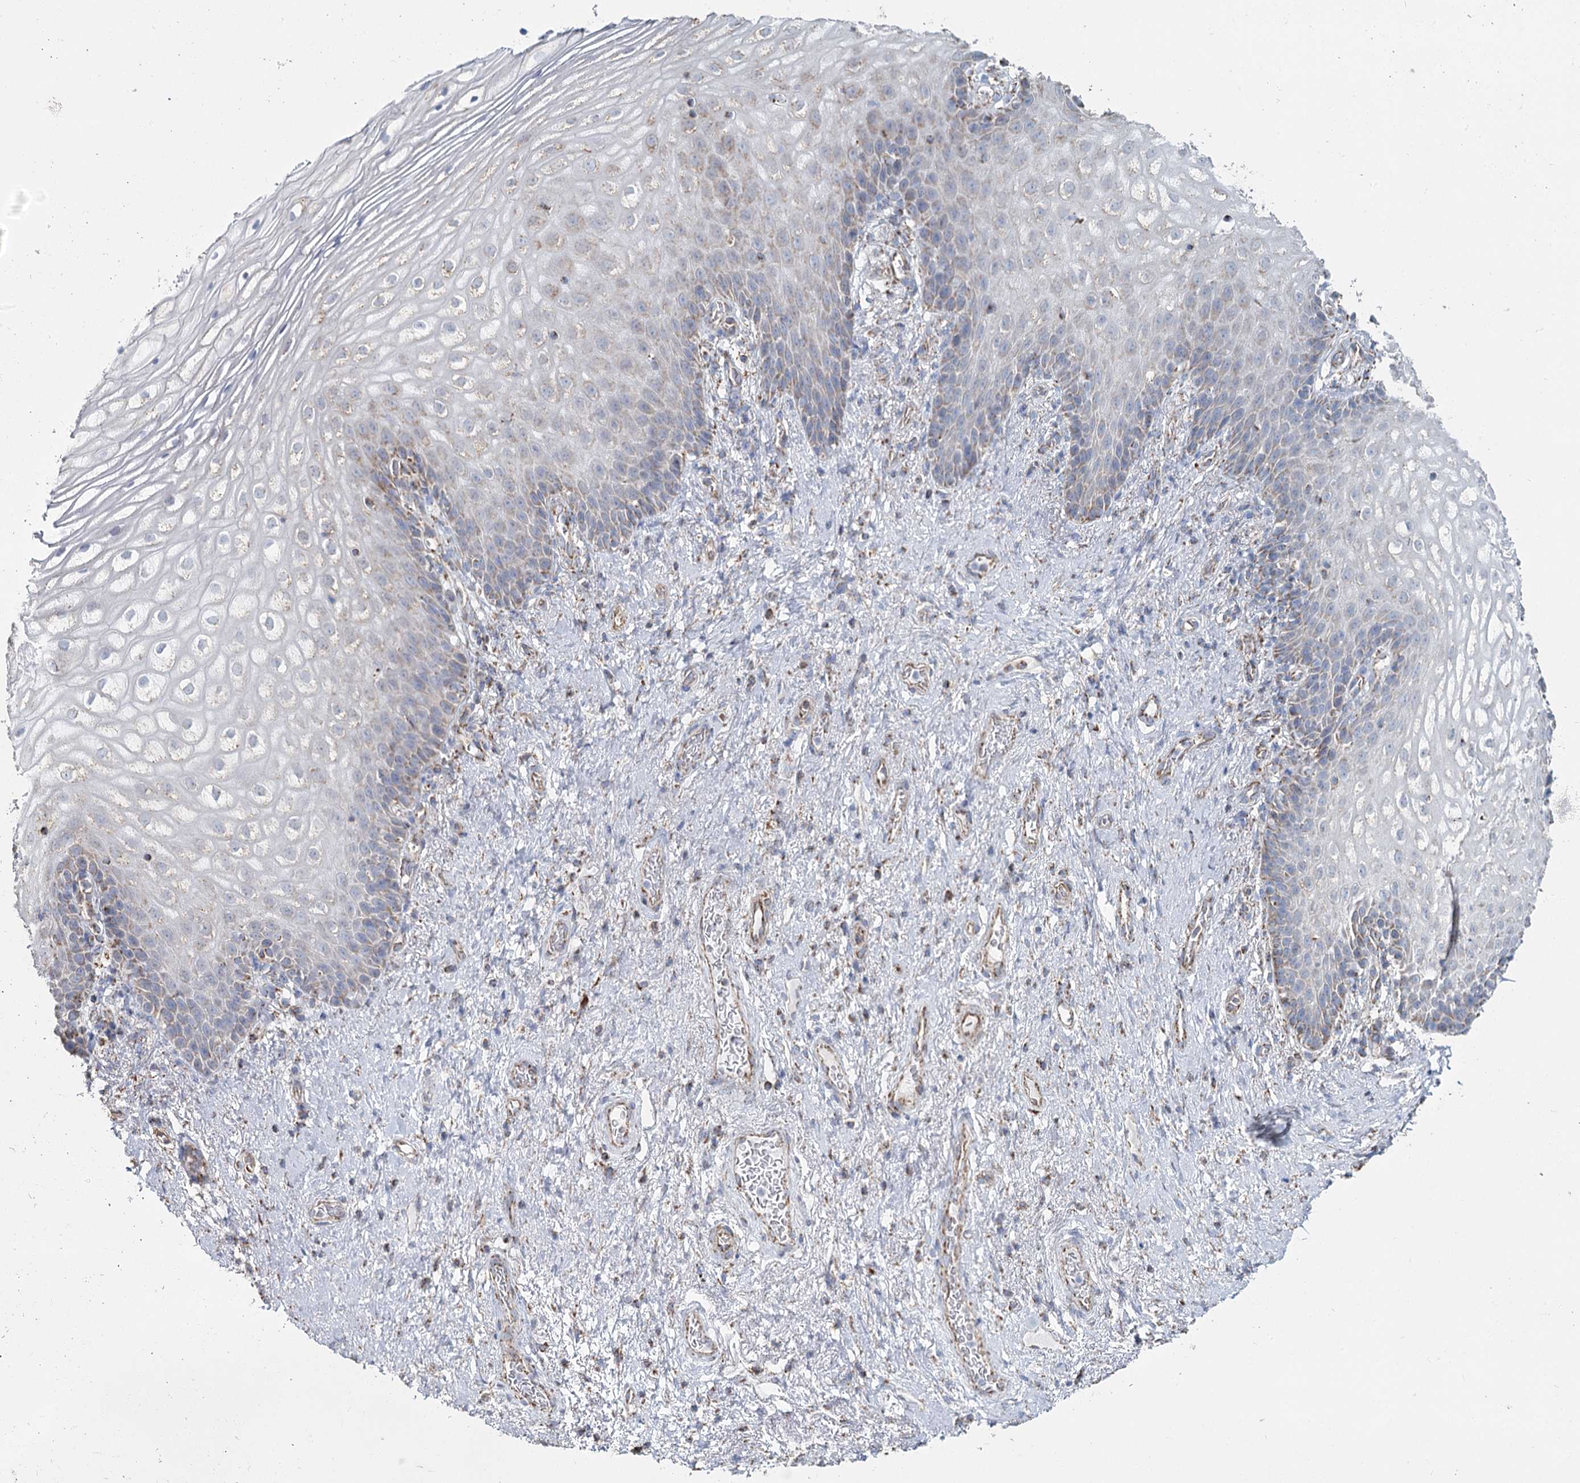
{"staining": {"intensity": "weak", "quantity": "<25%", "location": "cytoplasmic/membranous"}, "tissue": "vagina", "cell_type": "Squamous epithelial cells", "image_type": "normal", "snomed": [{"axis": "morphology", "description": "Normal tissue, NOS"}, {"axis": "topography", "description": "Vagina"}], "caption": "Image shows no significant protein expression in squamous epithelial cells of normal vagina.", "gene": "MRPL44", "patient": {"sex": "female", "age": 60}}